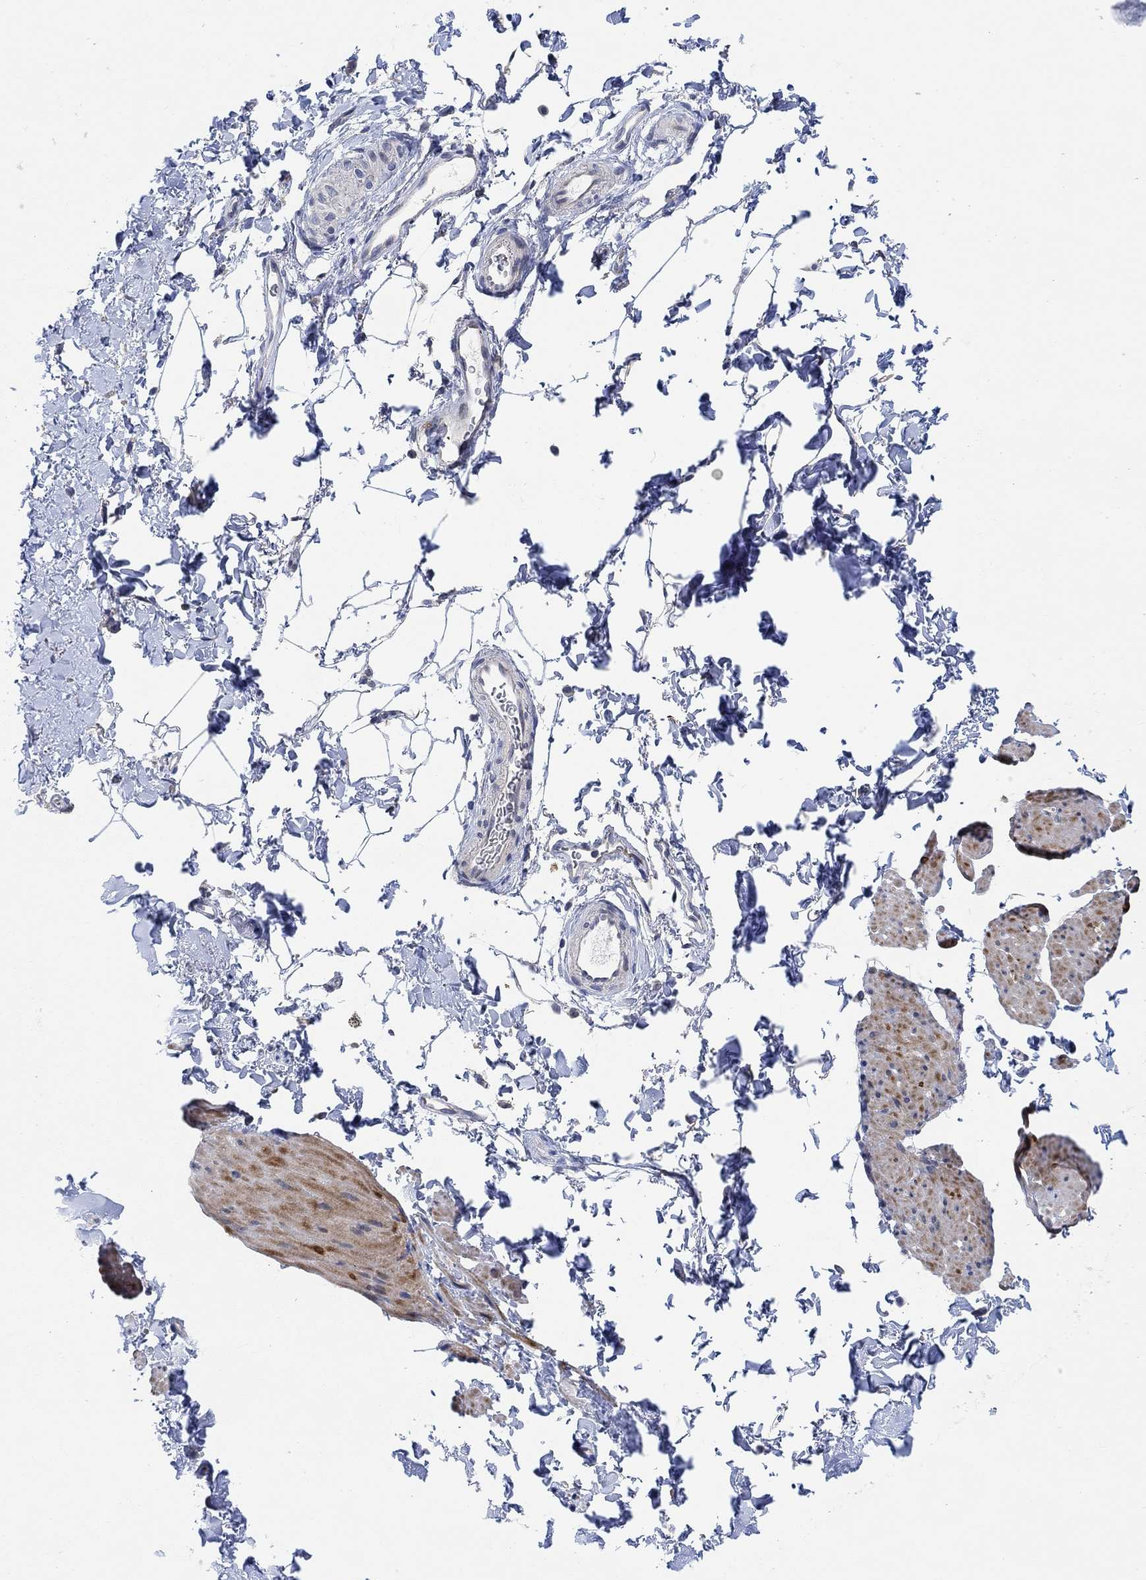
{"staining": {"intensity": "strong", "quantity": "25%-75%", "location": "cytoplasmic/membranous"}, "tissue": "smooth muscle", "cell_type": "Smooth muscle cells", "image_type": "normal", "snomed": [{"axis": "morphology", "description": "Normal tissue, NOS"}, {"axis": "topography", "description": "Adipose tissue"}, {"axis": "topography", "description": "Smooth muscle"}, {"axis": "topography", "description": "Peripheral nerve tissue"}], "caption": "Benign smooth muscle was stained to show a protein in brown. There is high levels of strong cytoplasmic/membranous positivity in about 25%-75% of smooth muscle cells.", "gene": "PMFBP1", "patient": {"sex": "male", "age": 83}}